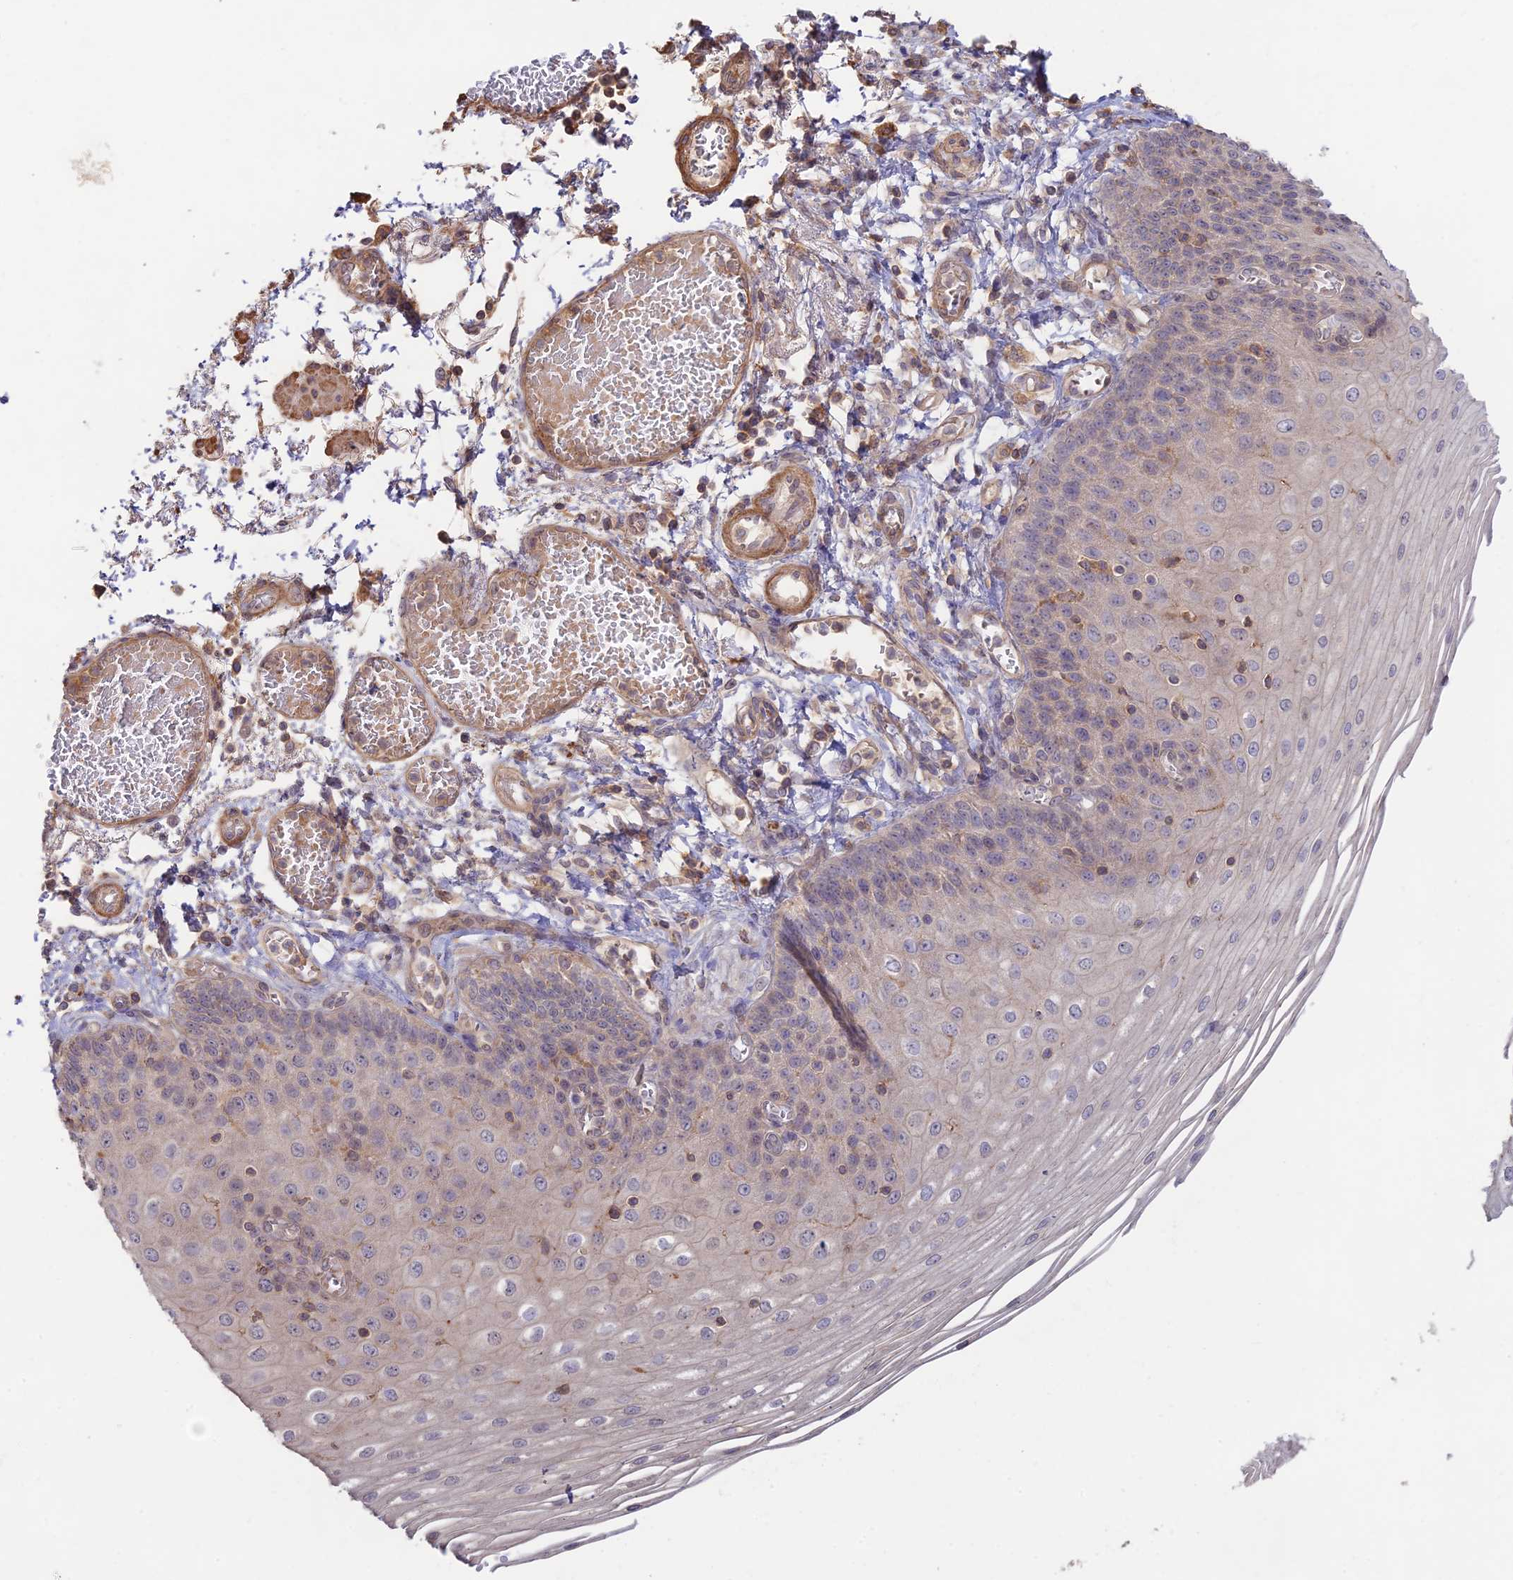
{"staining": {"intensity": "weak", "quantity": "<25%", "location": "cytoplasmic/membranous,nuclear"}, "tissue": "esophagus", "cell_type": "Squamous epithelial cells", "image_type": "normal", "snomed": [{"axis": "morphology", "description": "Normal tissue, NOS"}, {"axis": "topography", "description": "Esophagus"}], "caption": "Esophagus stained for a protein using IHC reveals no expression squamous epithelial cells.", "gene": "CLCF1", "patient": {"sex": "male", "age": 81}}